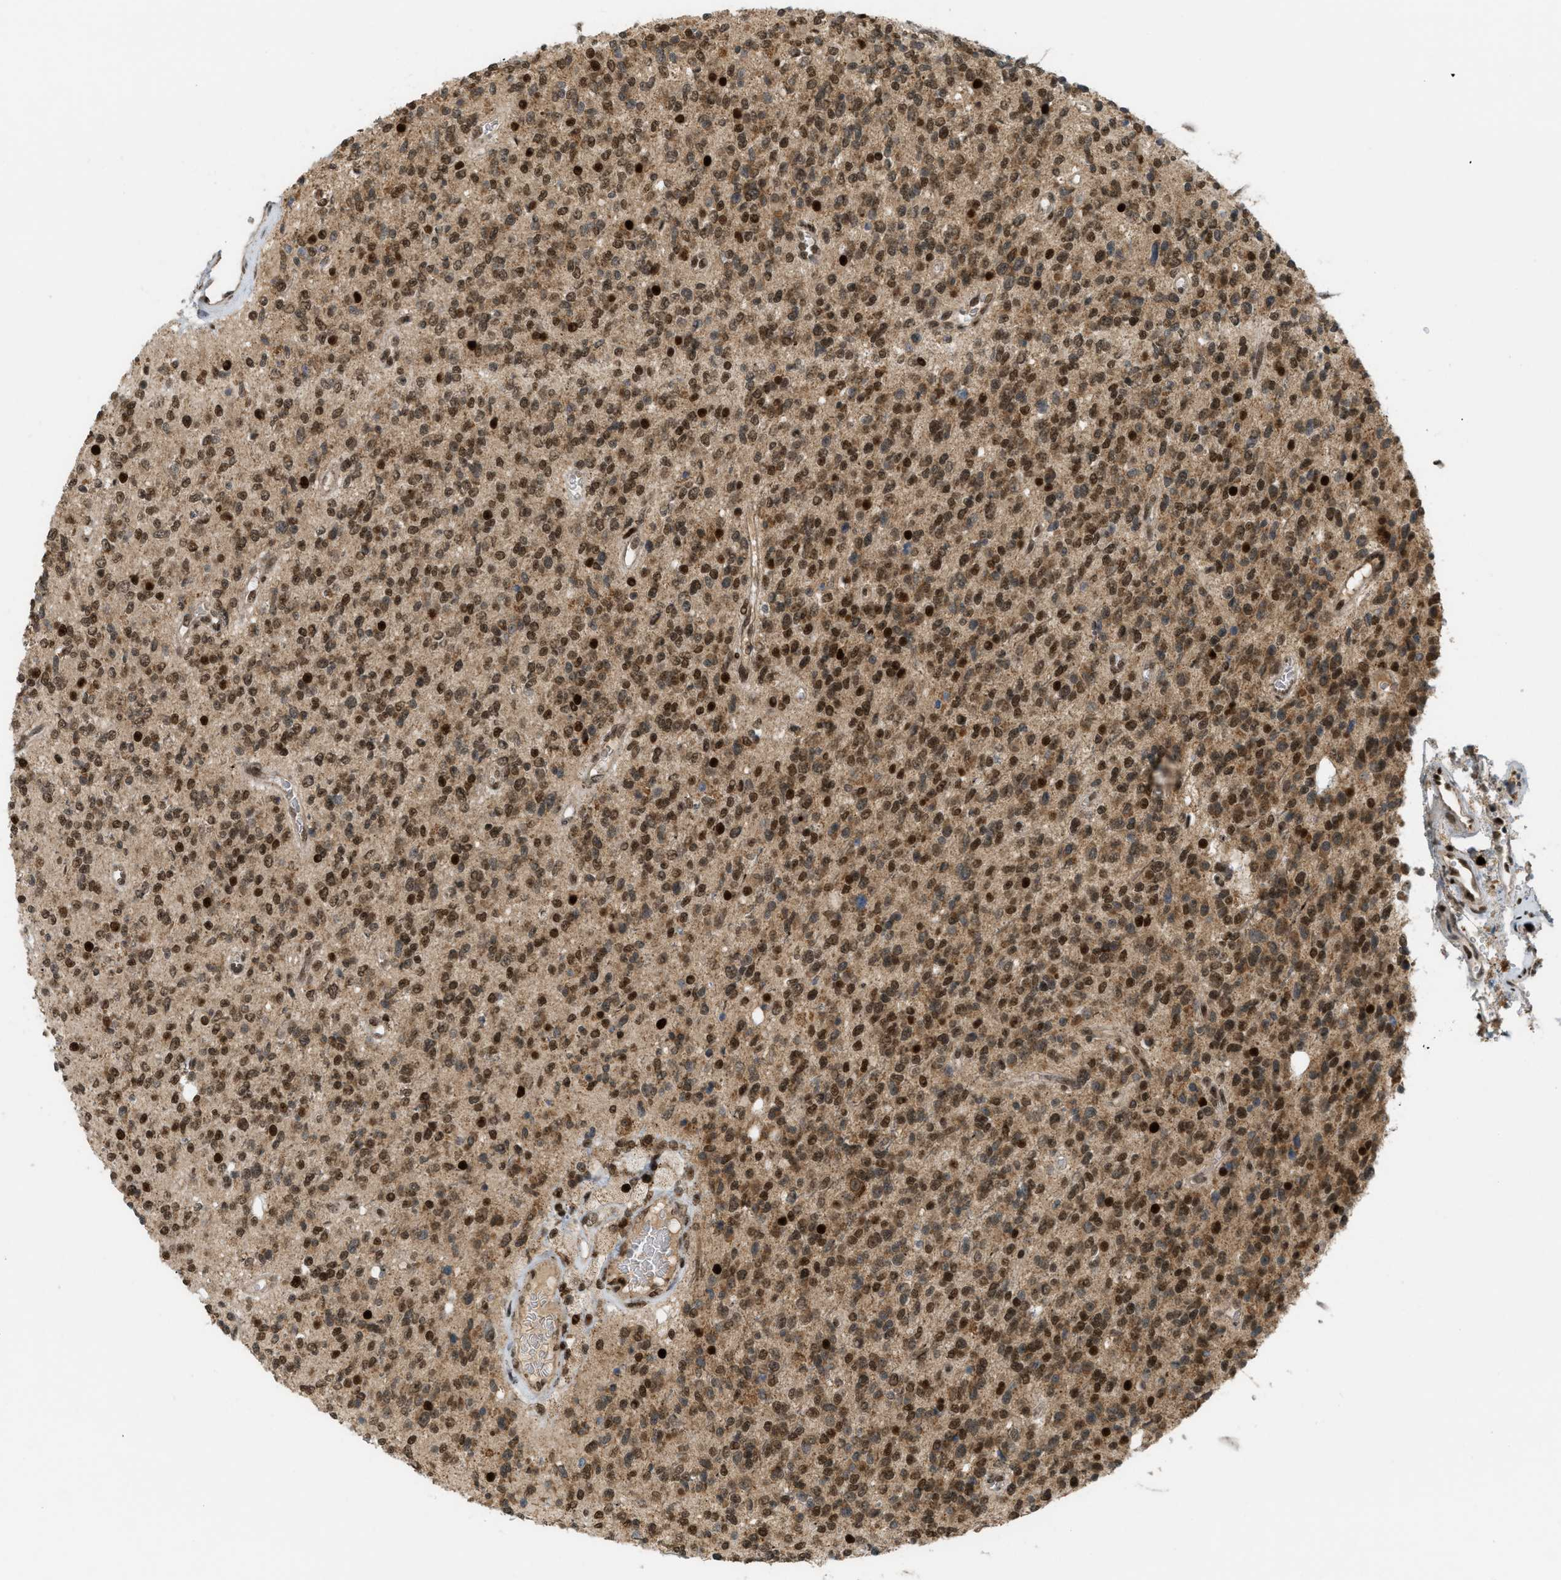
{"staining": {"intensity": "strong", "quantity": "25%-75%", "location": "cytoplasmic/membranous,nuclear"}, "tissue": "glioma", "cell_type": "Tumor cells", "image_type": "cancer", "snomed": [{"axis": "morphology", "description": "Glioma, malignant, High grade"}, {"axis": "topography", "description": "Brain"}], "caption": "Brown immunohistochemical staining in malignant glioma (high-grade) reveals strong cytoplasmic/membranous and nuclear expression in approximately 25%-75% of tumor cells.", "gene": "TLK1", "patient": {"sex": "male", "age": 34}}